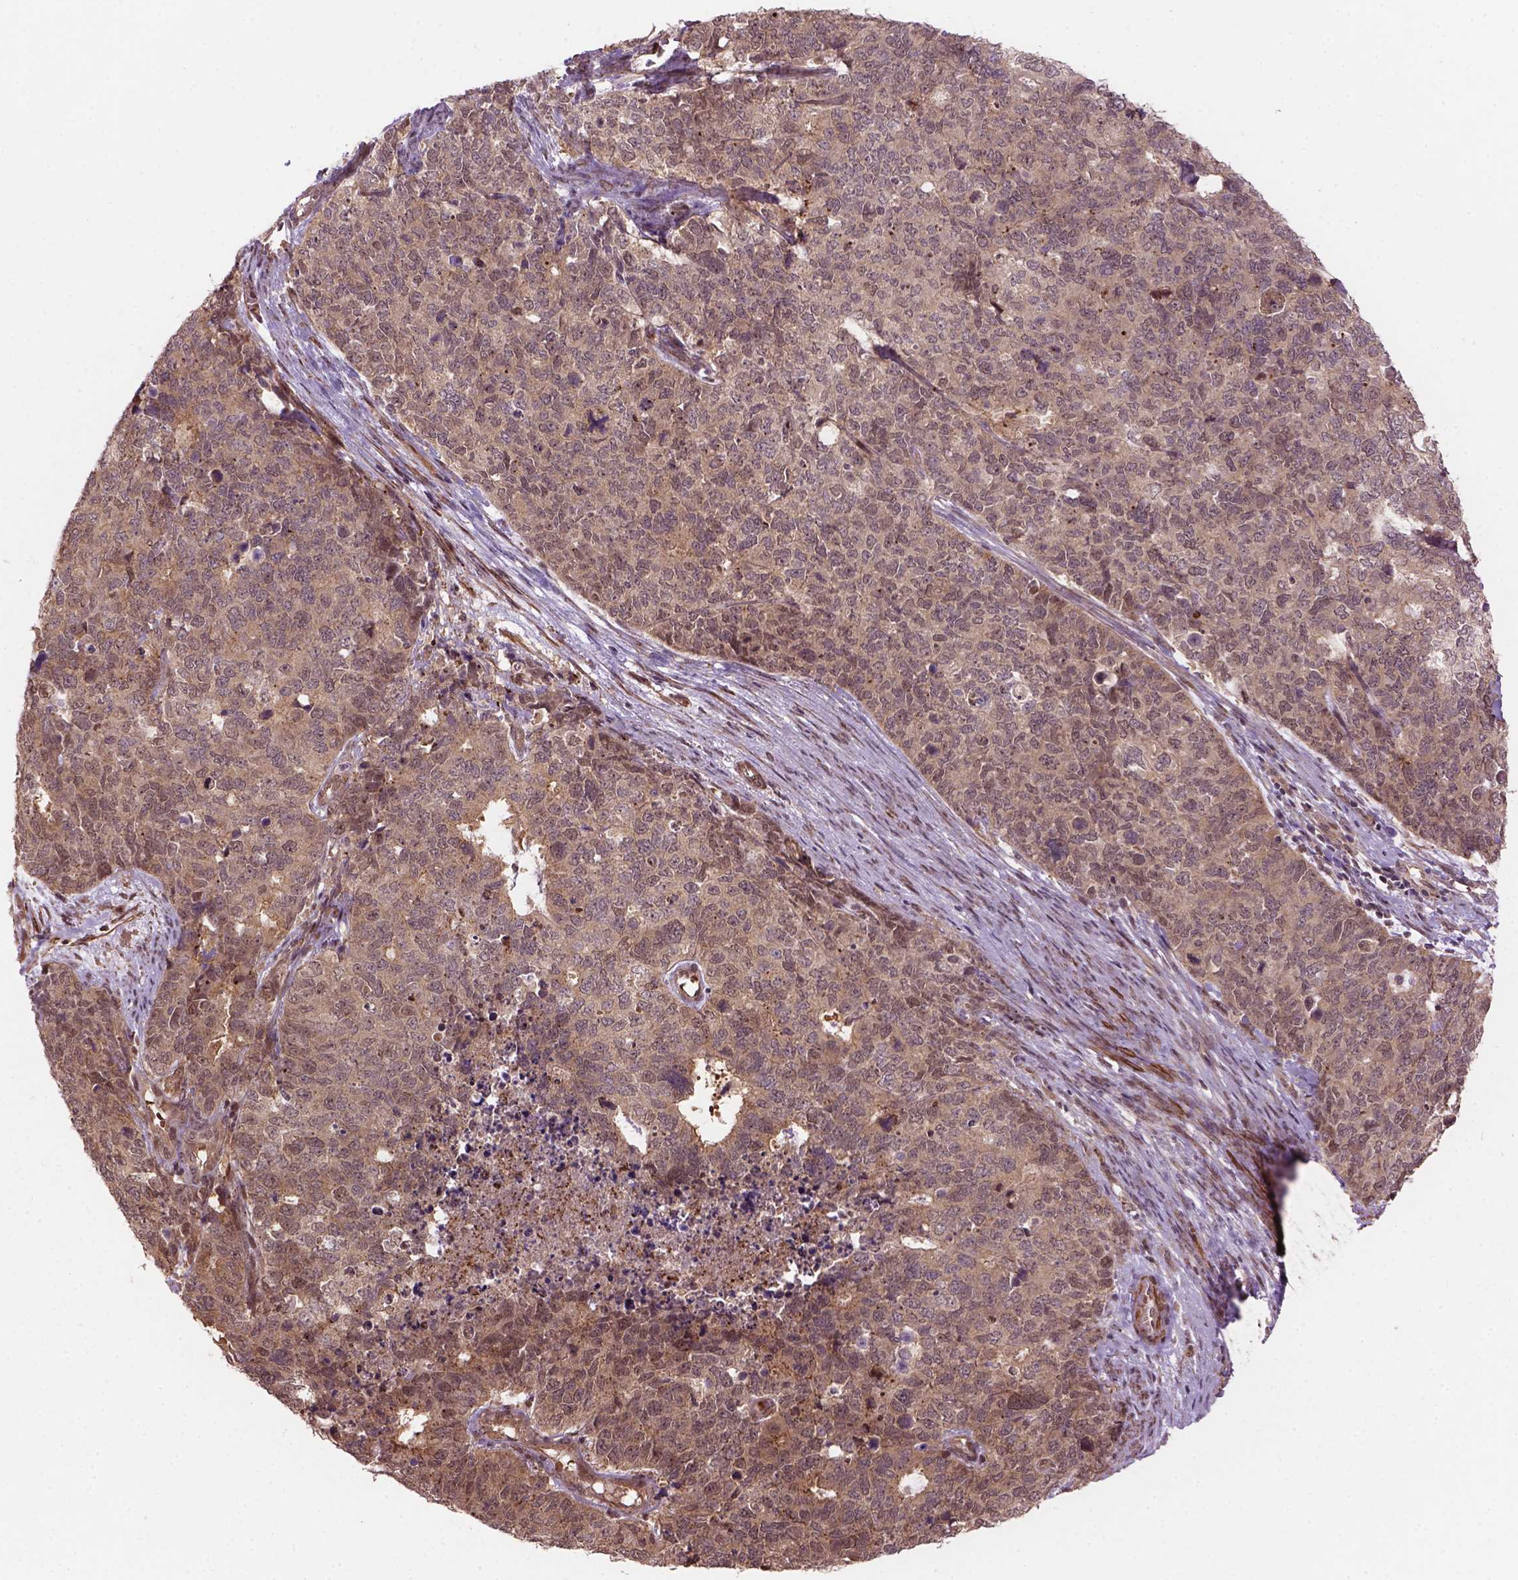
{"staining": {"intensity": "moderate", "quantity": "<25%", "location": "cytoplasmic/membranous,nuclear"}, "tissue": "cervical cancer", "cell_type": "Tumor cells", "image_type": "cancer", "snomed": [{"axis": "morphology", "description": "Squamous cell carcinoma, NOS"}, {"axis": "topography", "description": "Cervix"}], "caption": "Immunohistochemistry histopathology image of cervical squamous cell carcinoma stained for a protein (brown), which reveals low levels of moderate cytoplasmic/membranous and nuclear expression in approximately <25% of tumor cells.", "gene": "PSMD11", "patient": {"sex": "female", "age": 63}}